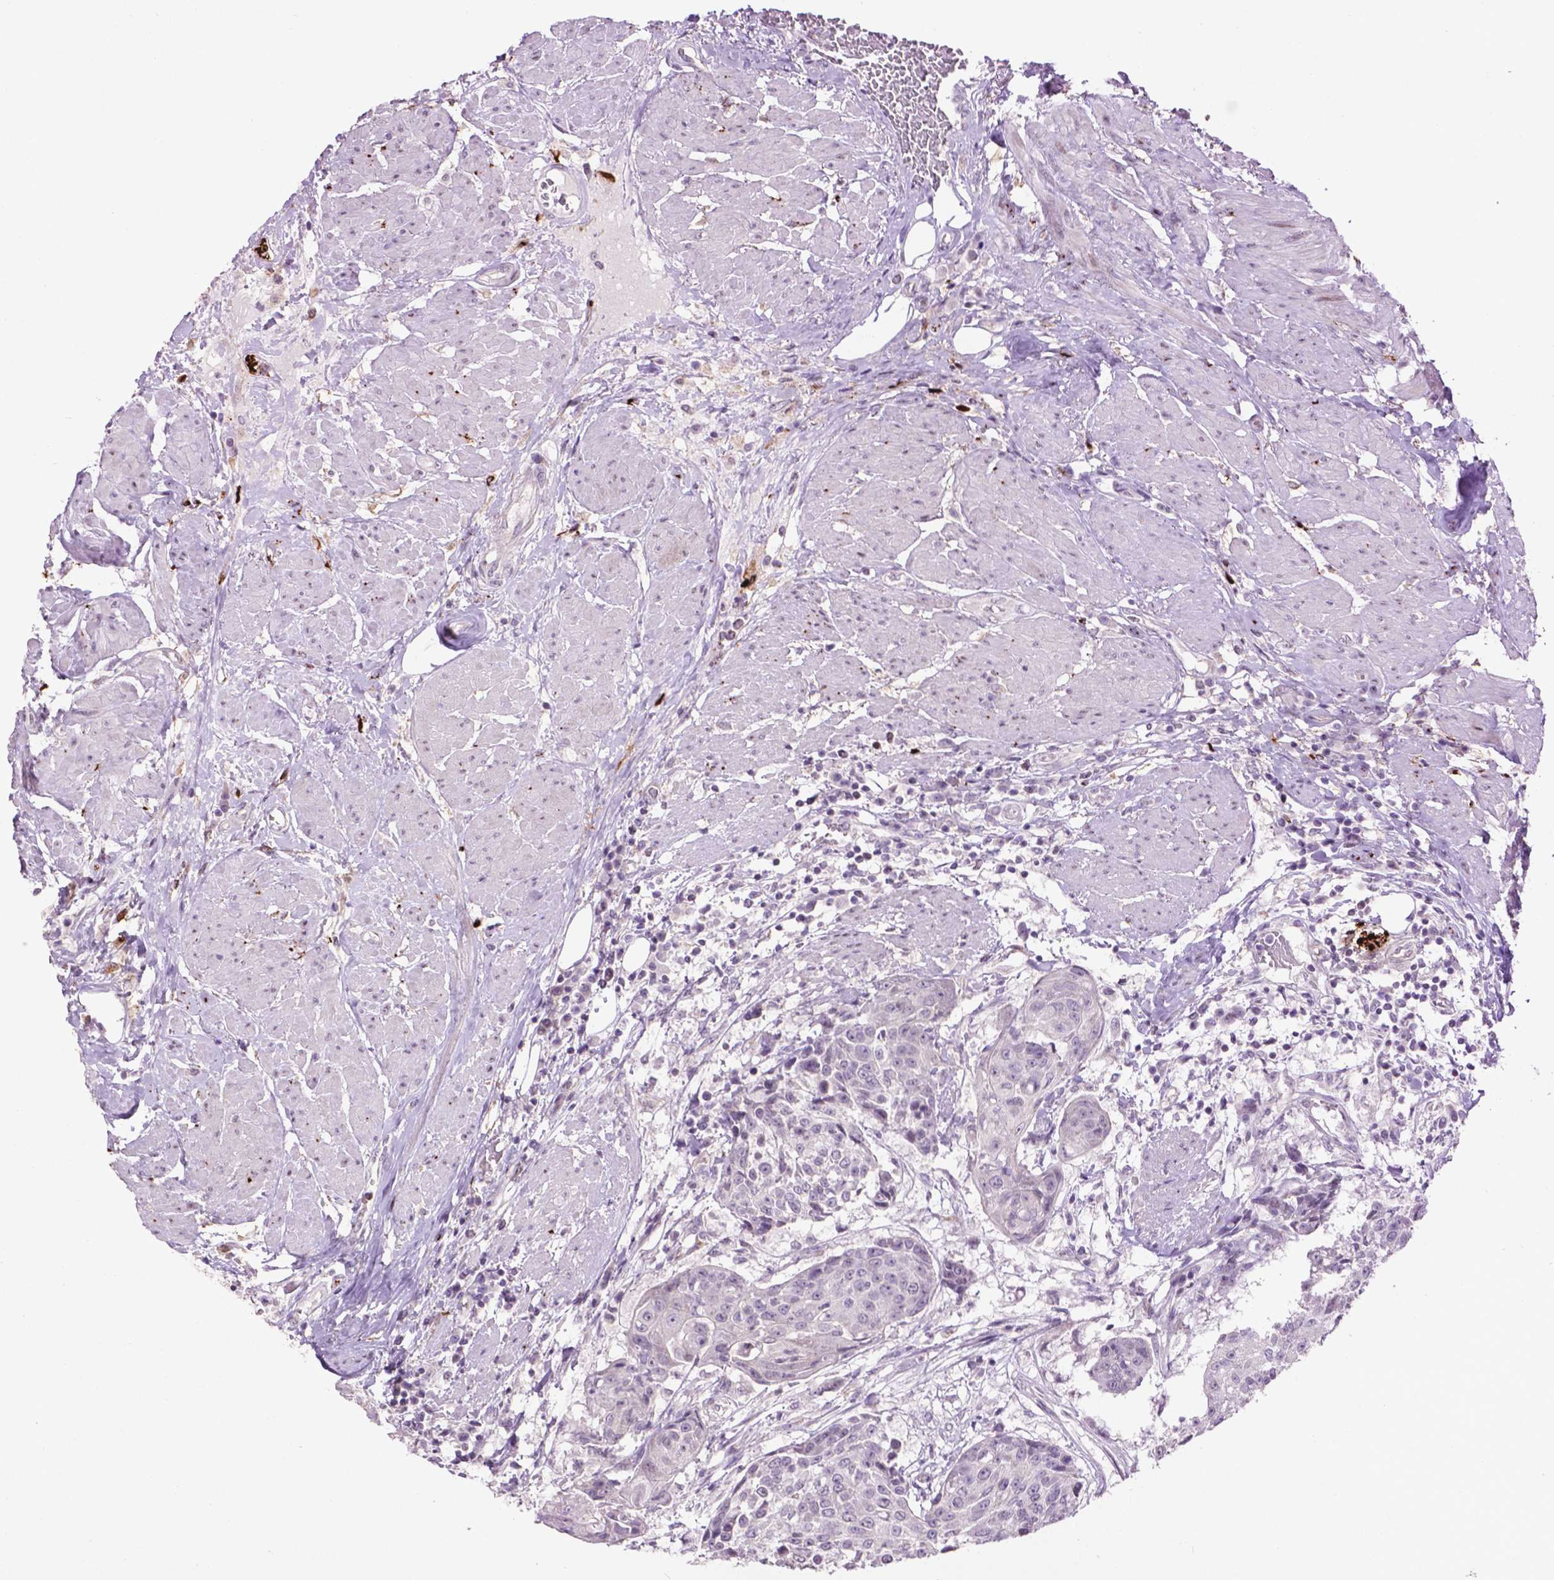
{"staining": {"intensity": "negative", "quantity": "none", "location": "none"}, "tissue": "urothelial cancer", "cell_type": "Tumor cells", "image_type": "cancer", "snomed": [{"axis": "morphology", "description": "Urothelial carcinoma, High grade"}, {"axis": "topography", "description": "Urinary bladder"}], "caption": "Immunohistochemistry of human urothelial carcinoma (high-grade) shows no expression in tumor cells.", "gene": "TH", "patient": {"sex": "female", "age": 63}}